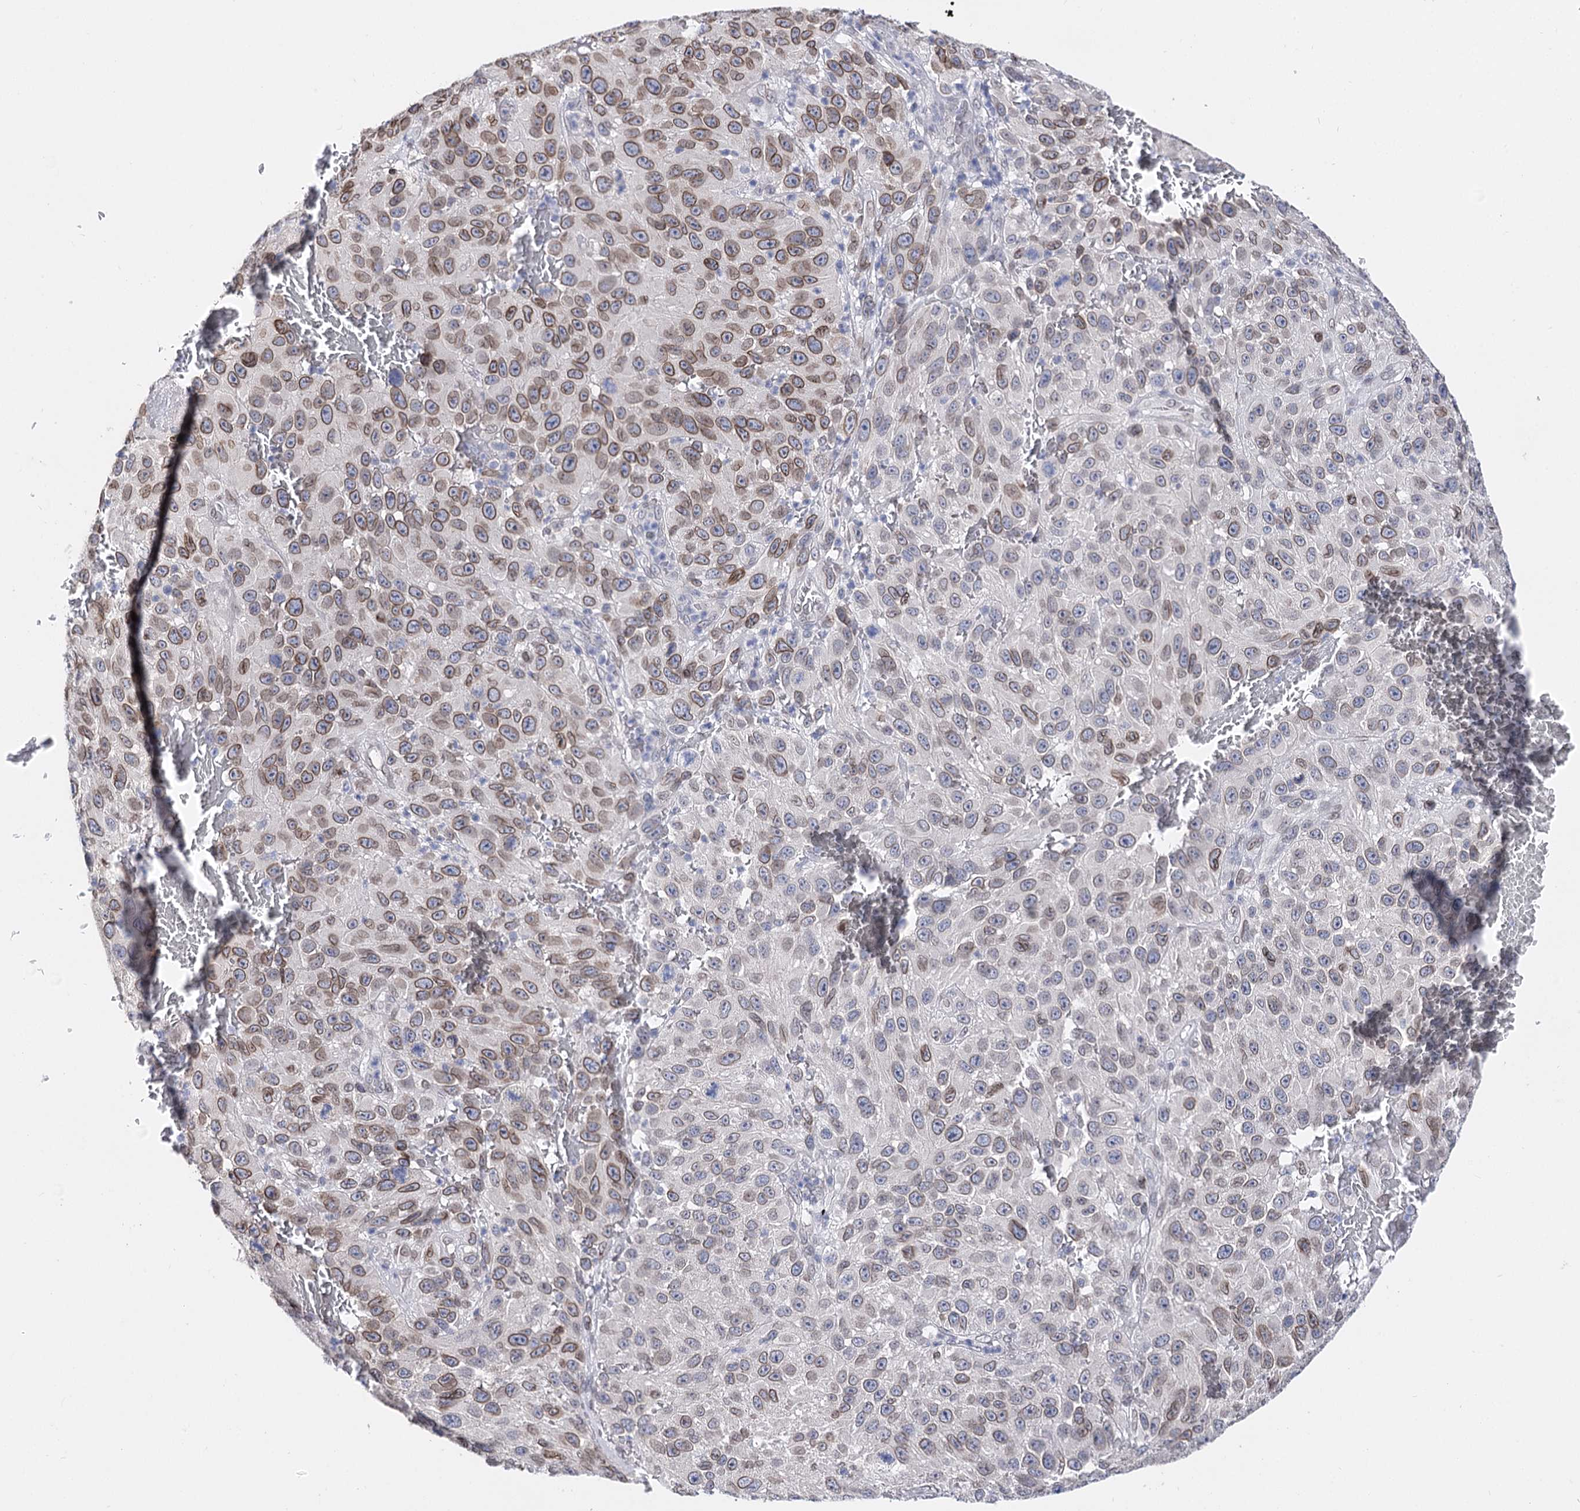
{"staining": {"intensity": "moderate", "quantity": ">75%", "location": "cytoplasmic/membranous,nuclear"}, "tissue": "melanoma", "cell_type": "Tumor cells", "image_type": "cancer", "snomed": [{"axis": "morphology", "description": "Malignant melanoma, NOS"}, {"axis": "topography", "description": "Skin"}], "caption": "The histopathology image displays staining of melanoma, revealing moderate cytoplasmic/membranous and nuclear protein expression (brown color) within tumor cells. (IHC, brightfield microscopy, high magnification).", "gene": "TMEM201", "patient": {"sex": "female", "age": 96}}